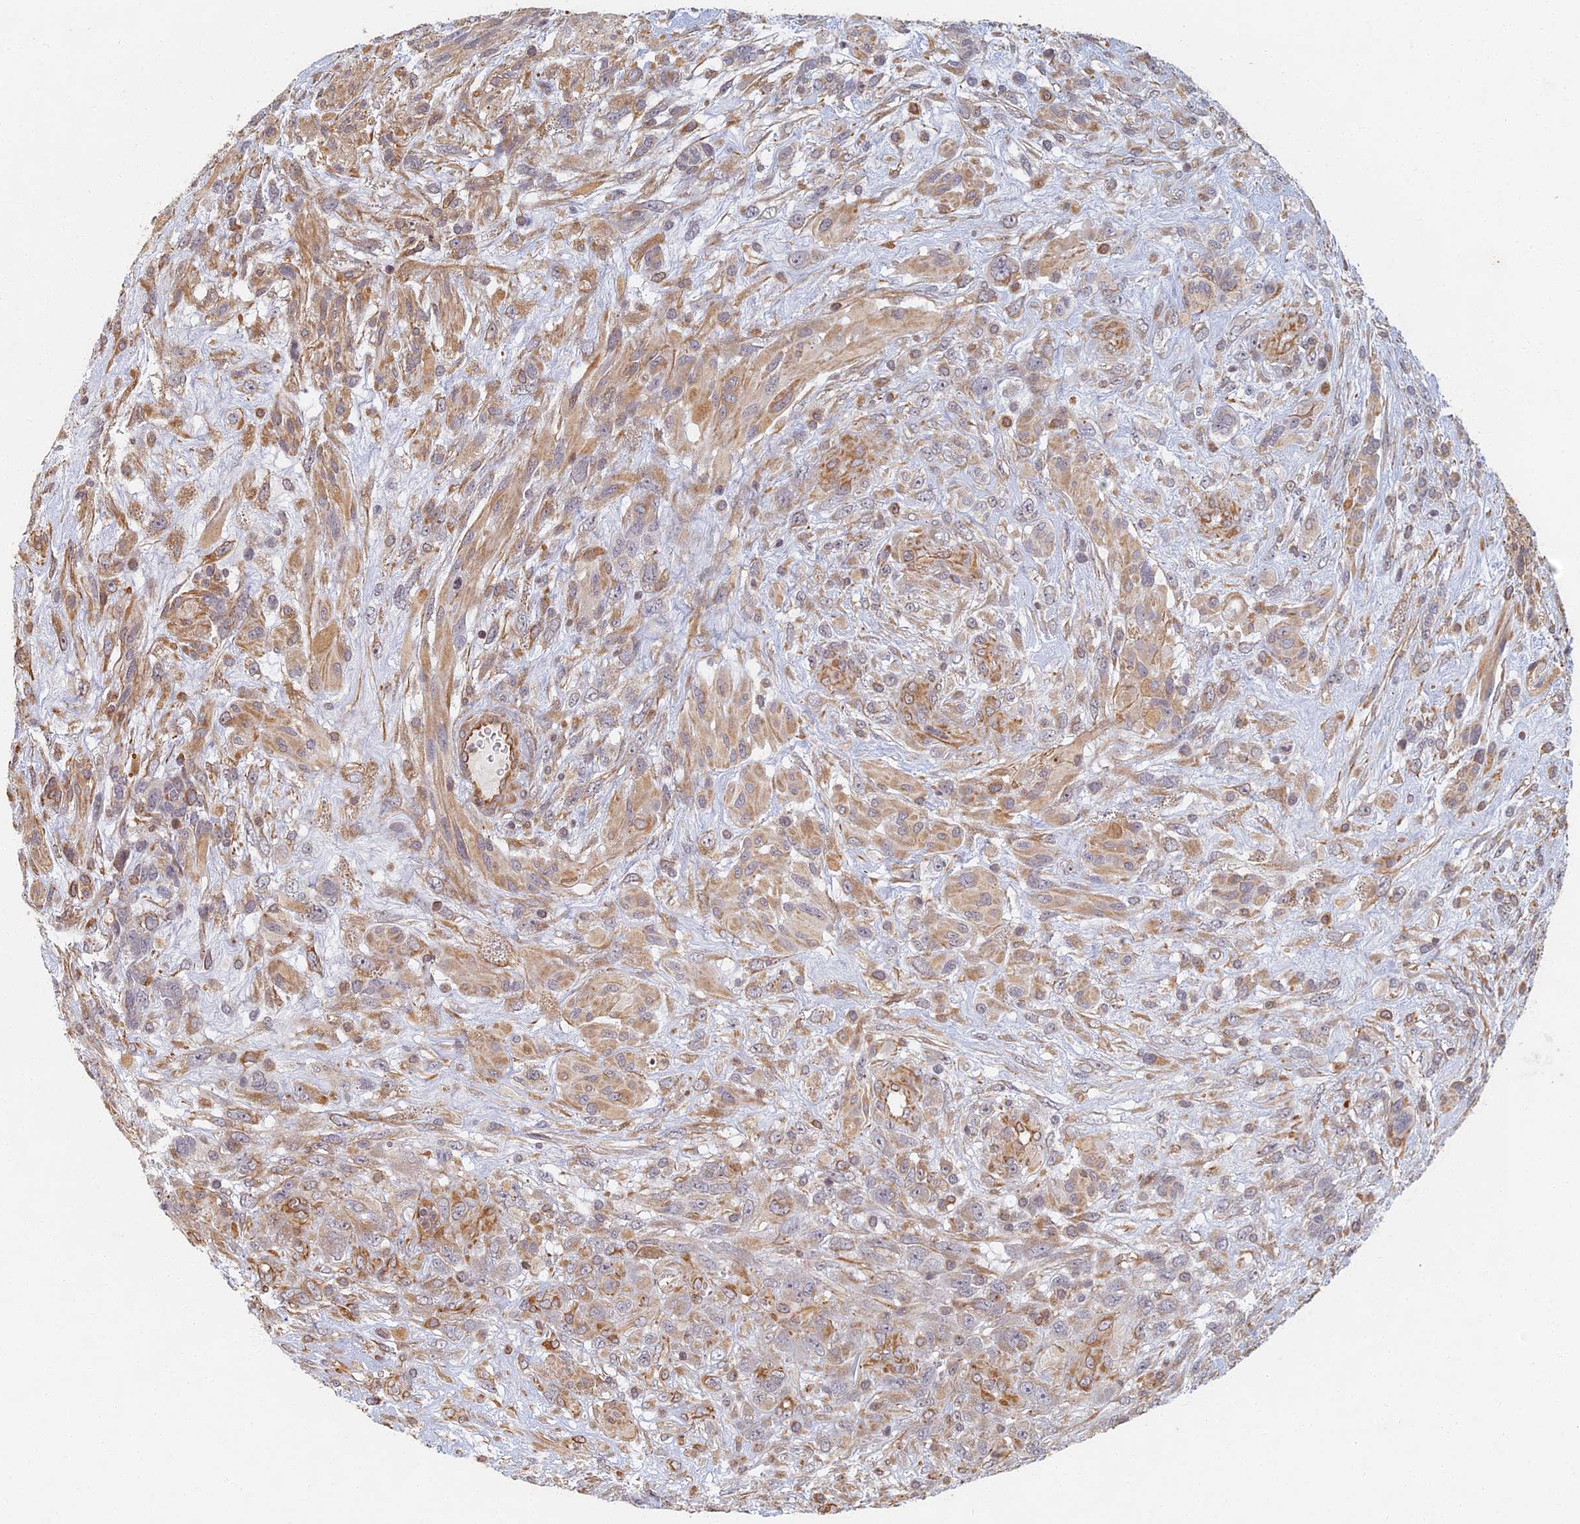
{"staining": {"intensity": "weak", "quantity": "25%-75%", "location": "cytoplasmic/membranous"}, "tissue": "glioma", "cell_type": "Tumor cells", "image_type": "cancer", "snomed": [{"axis": "morphology", "description": "Glioma, malignant, High grade"}, {"axis": "topography", "description": "Brain"}], "caption": "Immunohistochemistry (DAB (3,3'-diaminobenzidine)) staining of high-grade glioma (malignant) shows weak cytoplasmic/membranous protein staining in about 25%-75% of tumor cells.", "gene": "ABCB10", "patient": {"sex": "male", "age": 61}}